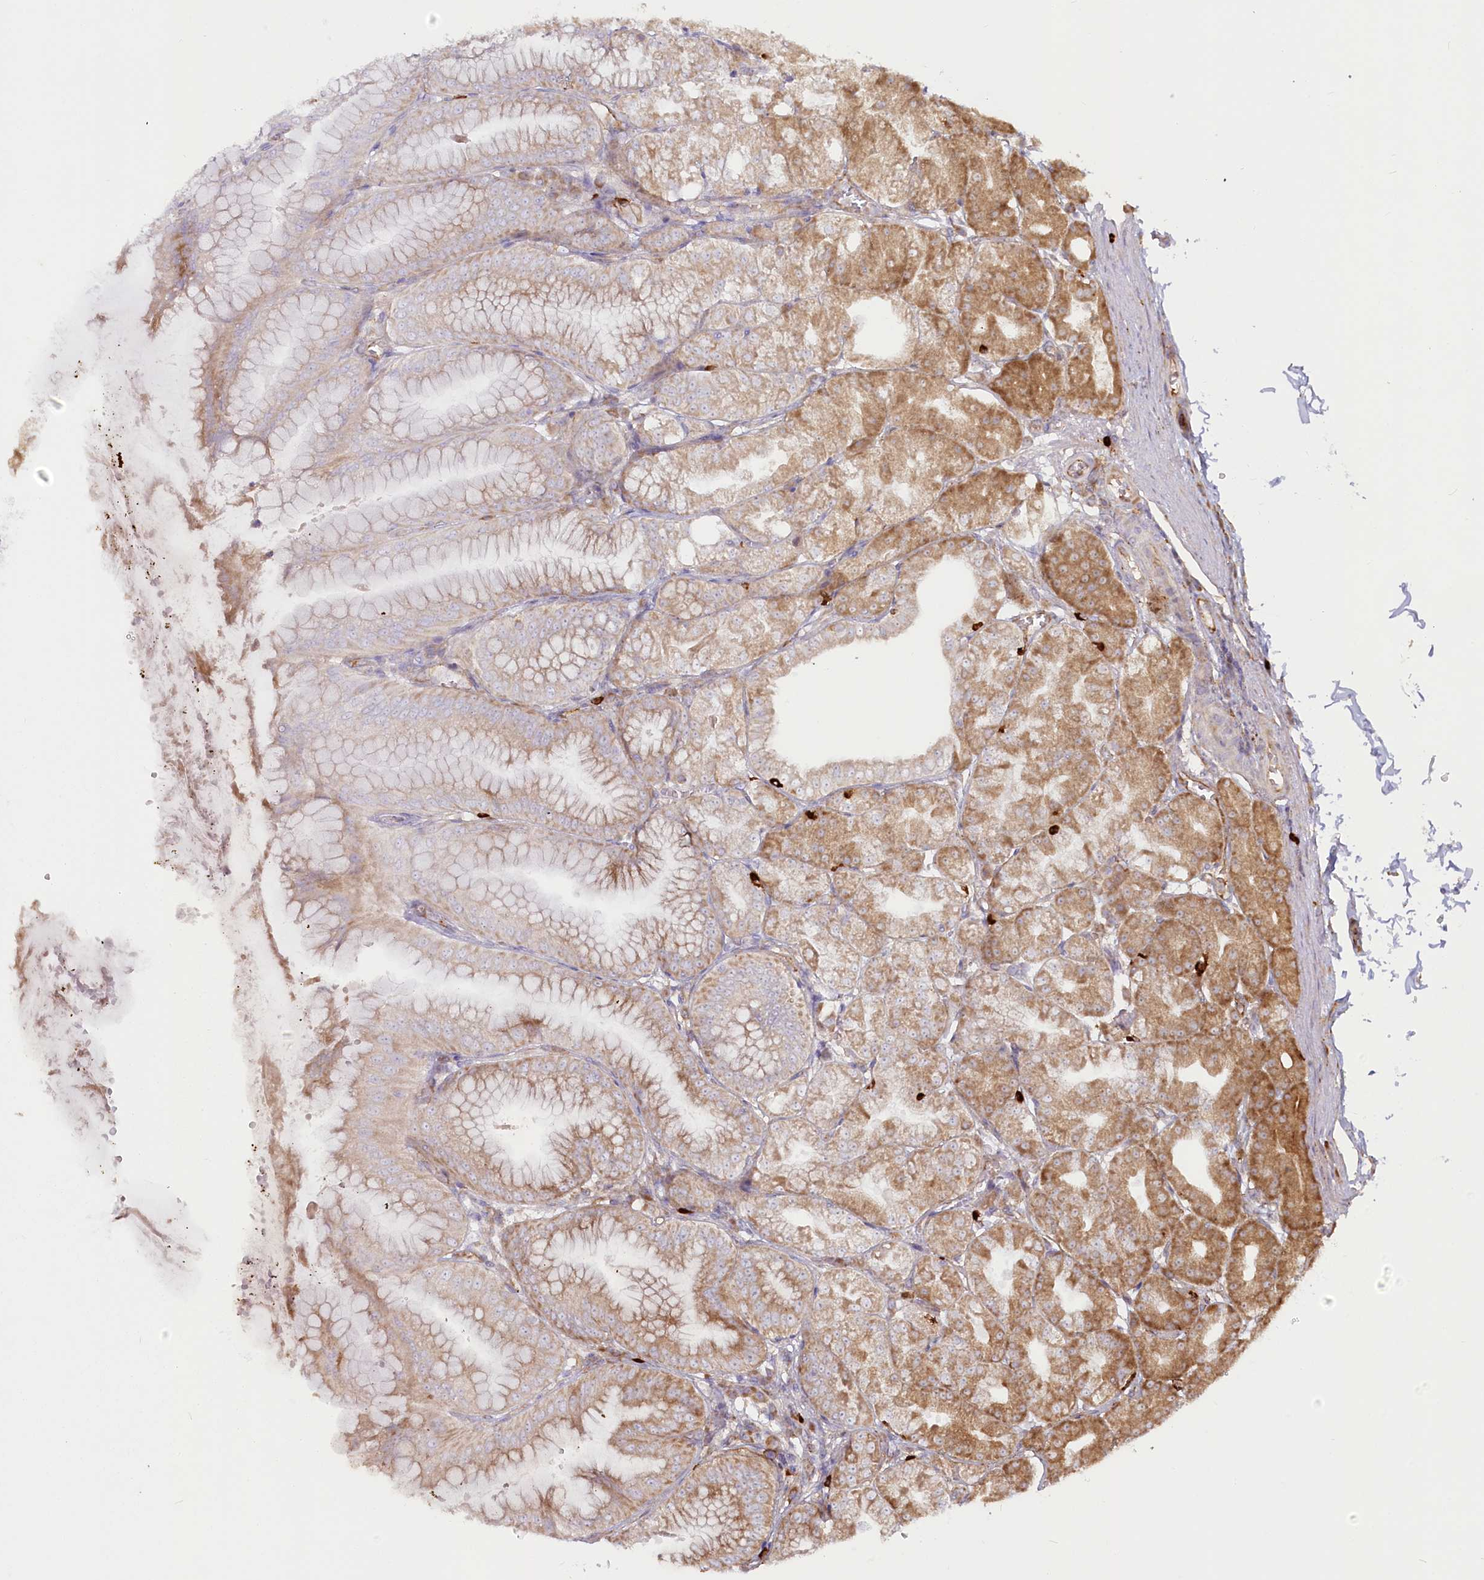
{"staining": {"intensity": "moderate", "quantity": ">75%", "location": "cytoplasmic/membranous"}, "tissue": "stomach", "cell_type": "Glandular cells", "image_type": "normal", "snomed": [{"axis": "morphology", "description": "Normal tissue, NOS"}, {"axis": "topography", "description": "Stomach, lower"}], "caption": "Brown immunohistochemical staining in benign stomach shows moderate cytoplasmic/membranous positivity in about >75% of glandular cells.", "gene": "HARS2", "patient": {"sex": "male", "age": 71}}